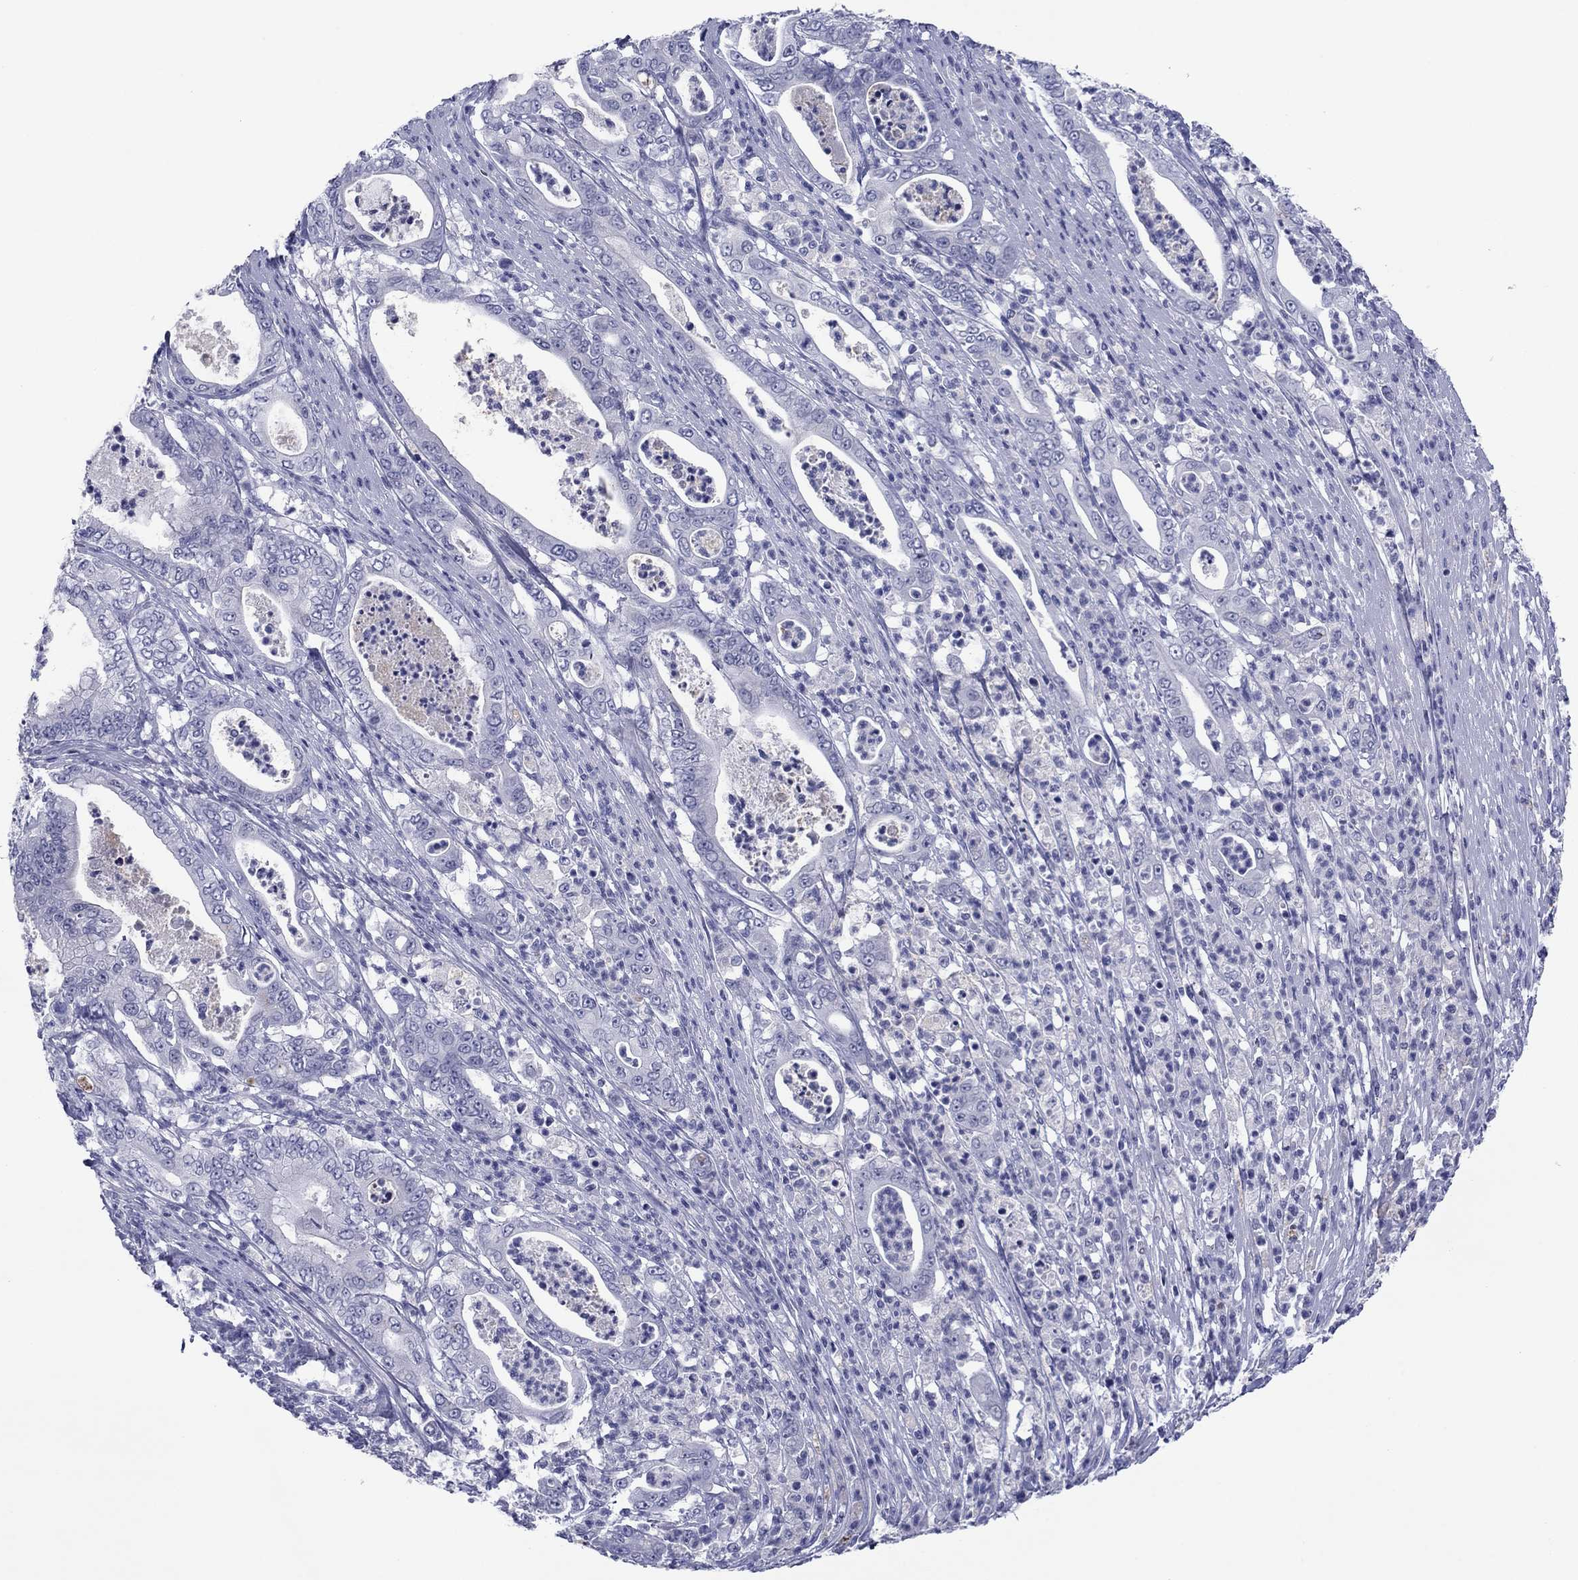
{"staining": {"intensity": "negative", "quantity": "none", "location": "none"}, "tissue": "pancreatic cancer", "cell_type": "Tumor cells", "image_type": "cancer", "snomed": [{"axis": "morphology", "description": "Adenocarcinoma, NOS"}, {"axis": "topography", "description": "Pancreas"}], "caption": "Tumor cells are negative for brown protein staining in pancreatic adenocarcinoma.", "gene": "TCFL5", "patient": {"sex": "male", "age": 71}}